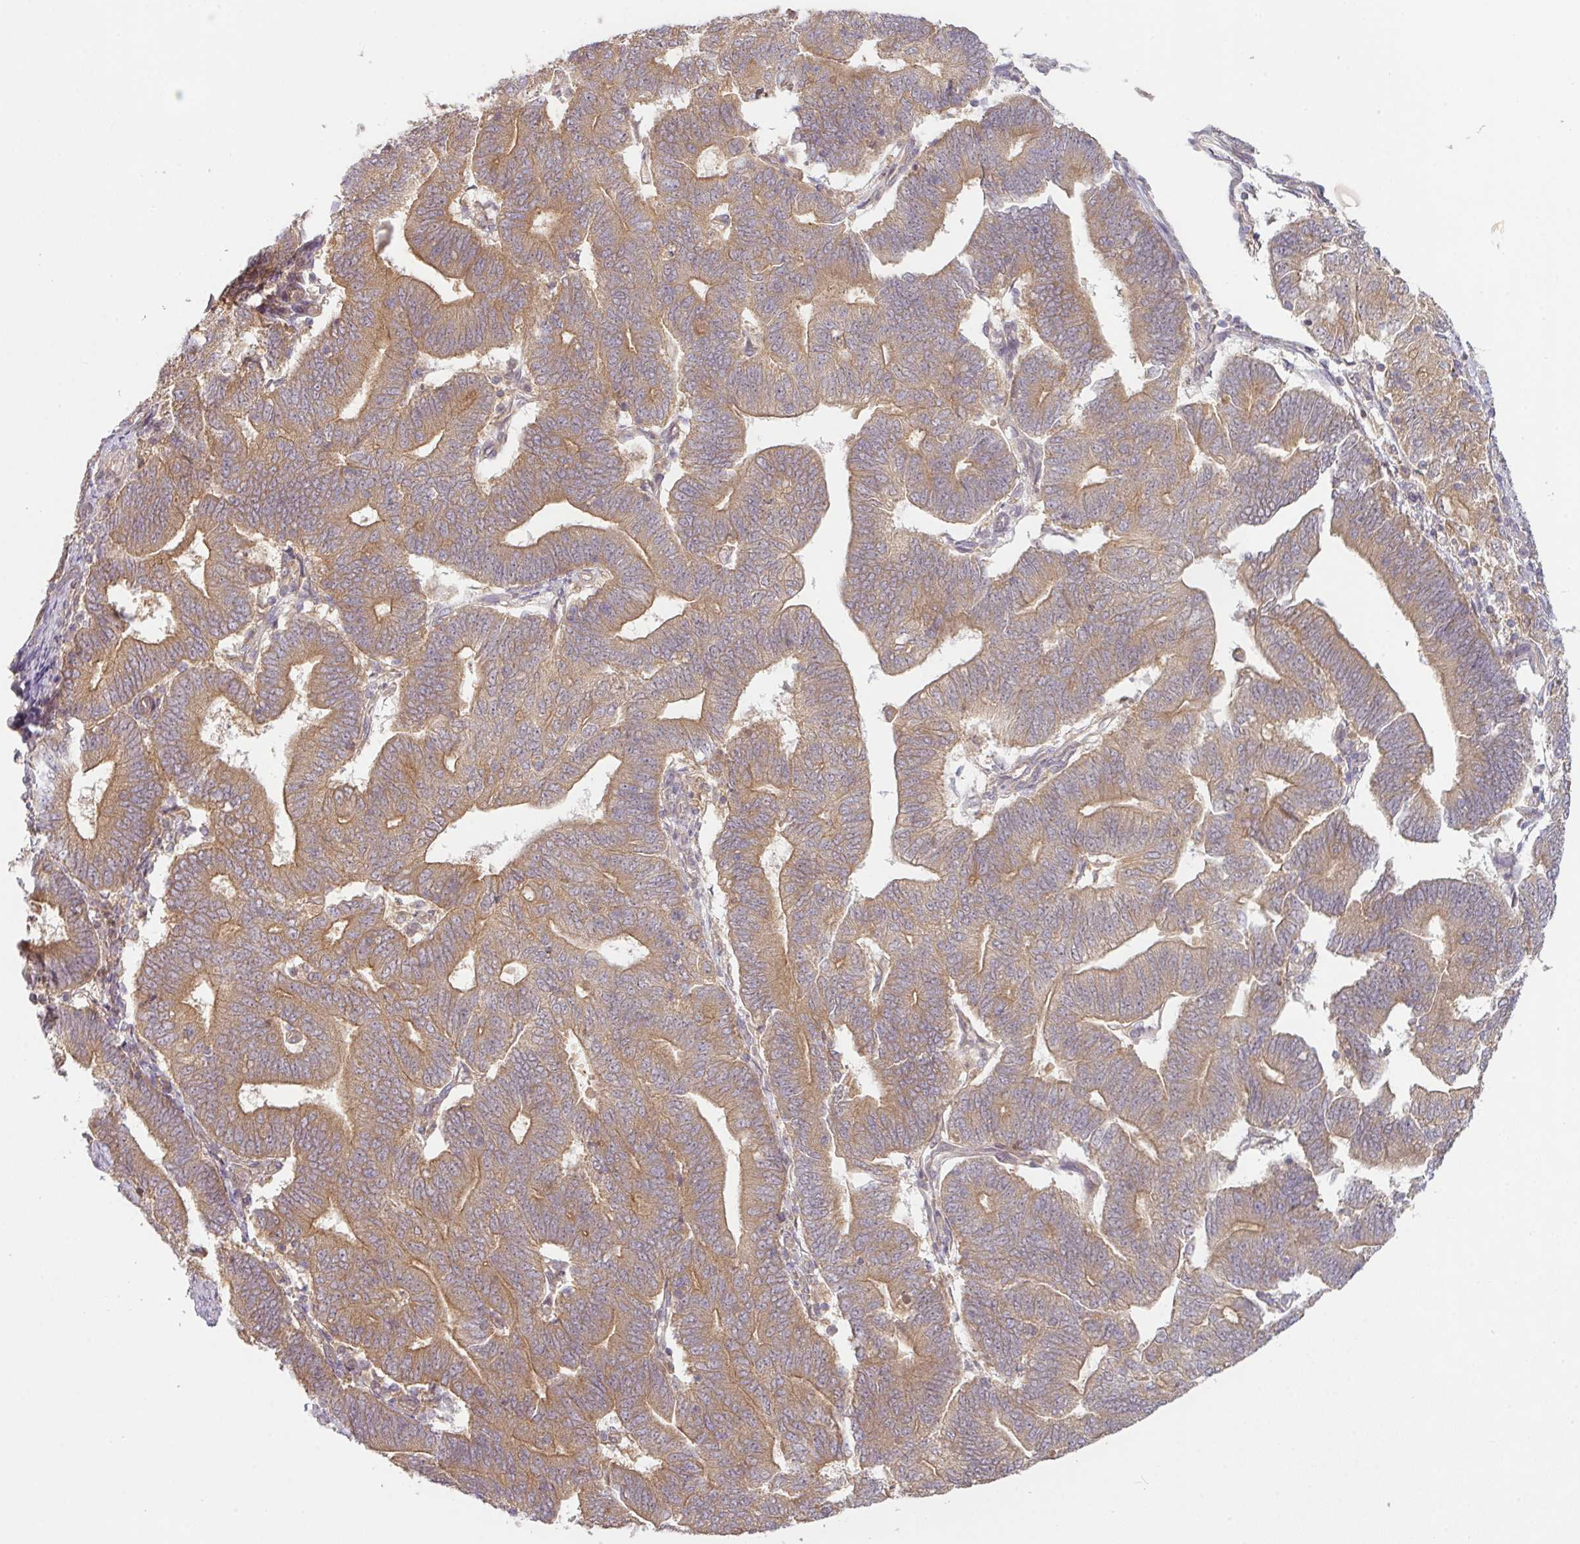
{"staining": {"intensity": "moderate", "quantity": ">75%", "location": "cytoplasmic/membranous"}, "tissue": "endometrial cancer", "cell_type": "Tumor cells", "image_type": "cancer", "snomed": [{"axis": "morphology", "description": "Adenocarcinoma, NOS"}, {"axis": "topography", "description": "Endometrium"}], "caption": "Immunohistochemistry (IHC) (DAB) staining of human endometrial cancer reveals moderate cytoplasmic/membranous protein positivity in approximately >75% of tumor cells. (brown staining indicates protein expression, while blue staining denotes nuclei).", "gene": "RNF31", "patient": {"sex": "female", "age": 70}}